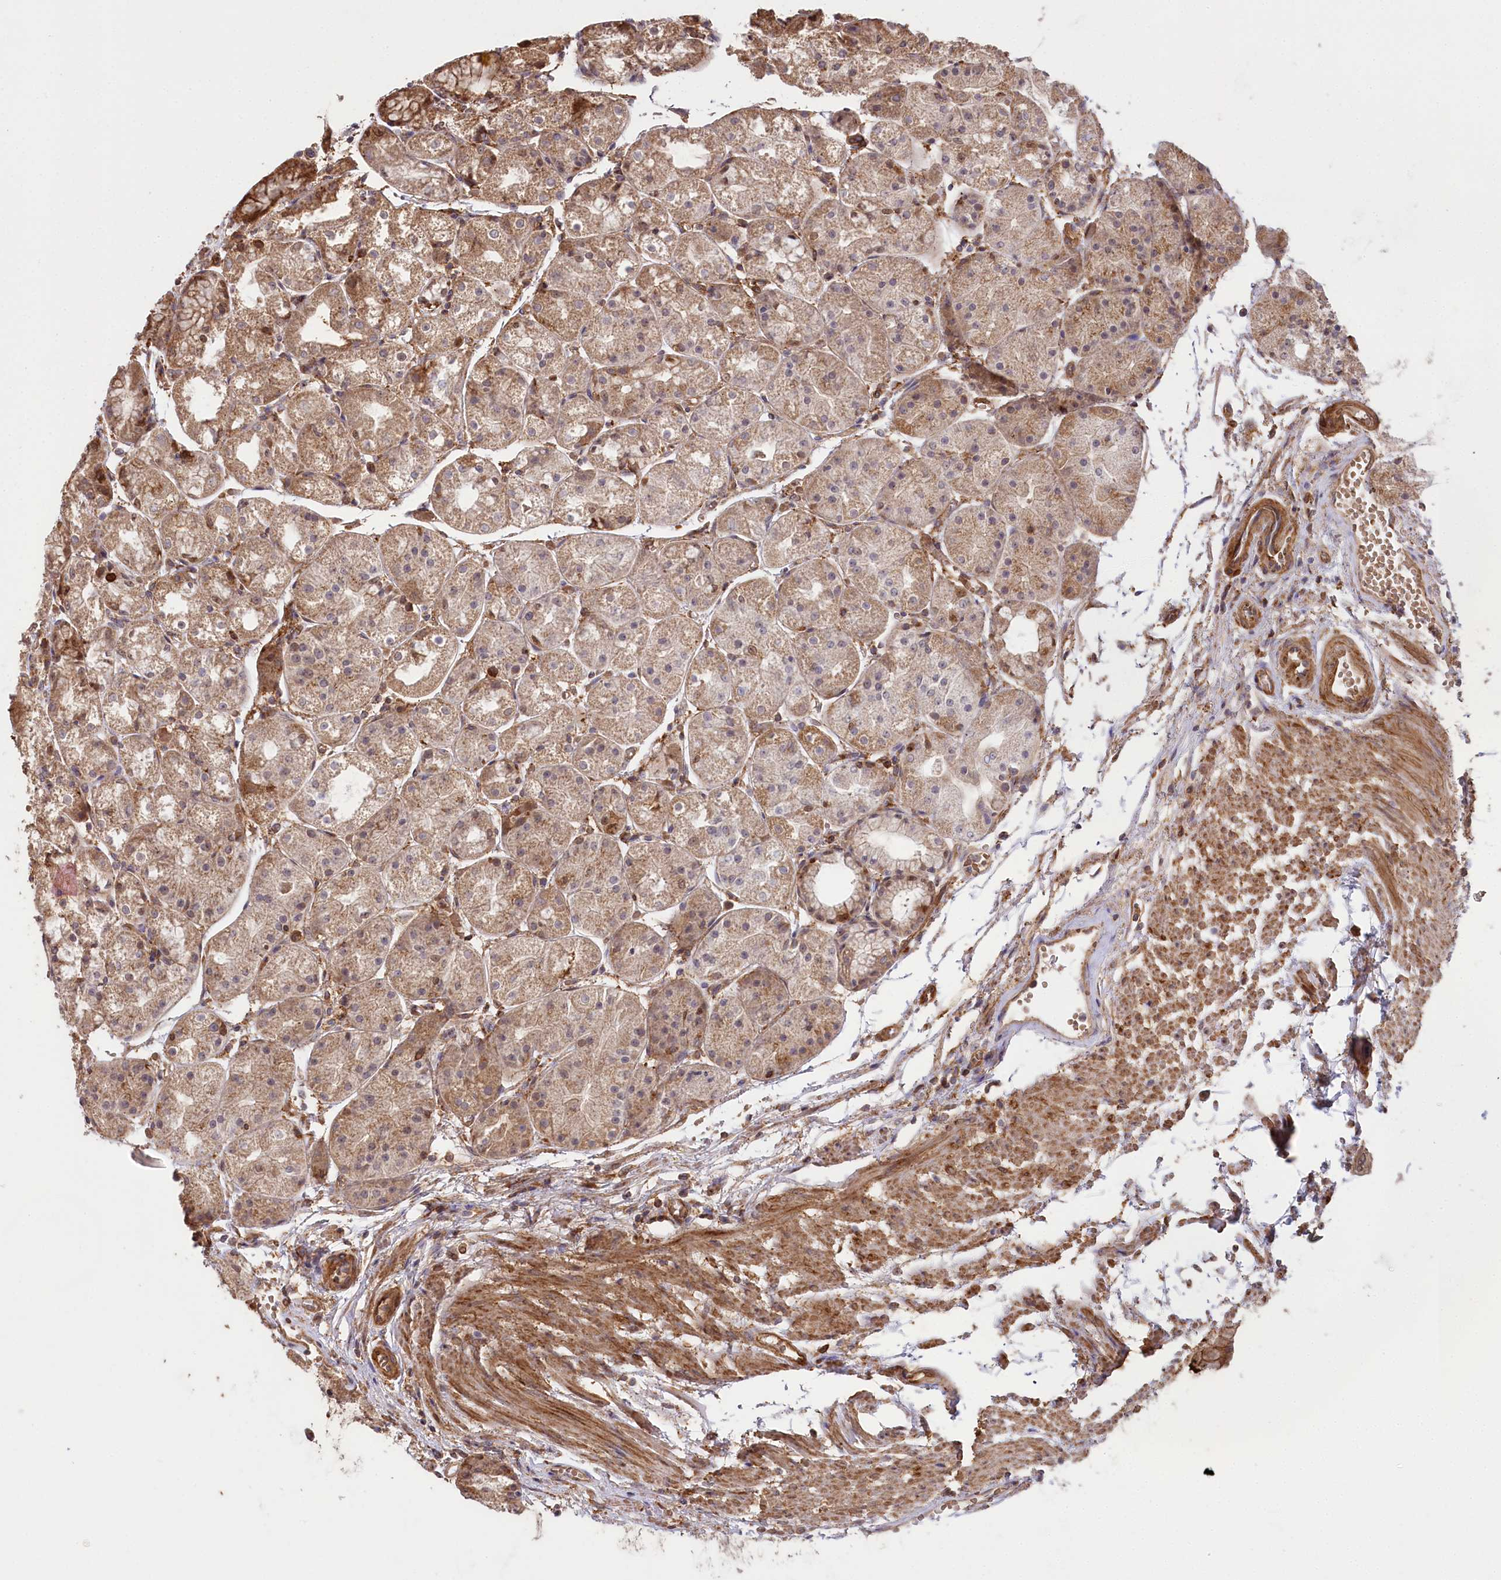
{"staining": {"intensity": "strong", "quantity": ">75%", "location": "cytoplasmic/membranous,nuclear"}, "tissue": "stomach", "cell_type": "Glandular cells", "image_type": "normal", "snomed": [{"axis": "morphology", "description": "Normal tissue, NOS"}, {"axis": "topography", "description": "Stomach, upper"}], "caption": "Protein analysis of normal stomach shows strong cytoplasmic/membranous,nuclear positivity in about >75% of glandular cells. (Stains: DAB in brown, nuclei in blue, Microscopy: brightfield microscopy at high magnification).", "gene": "CCDC91", "patient": {"sex": "male", "age": 72}}